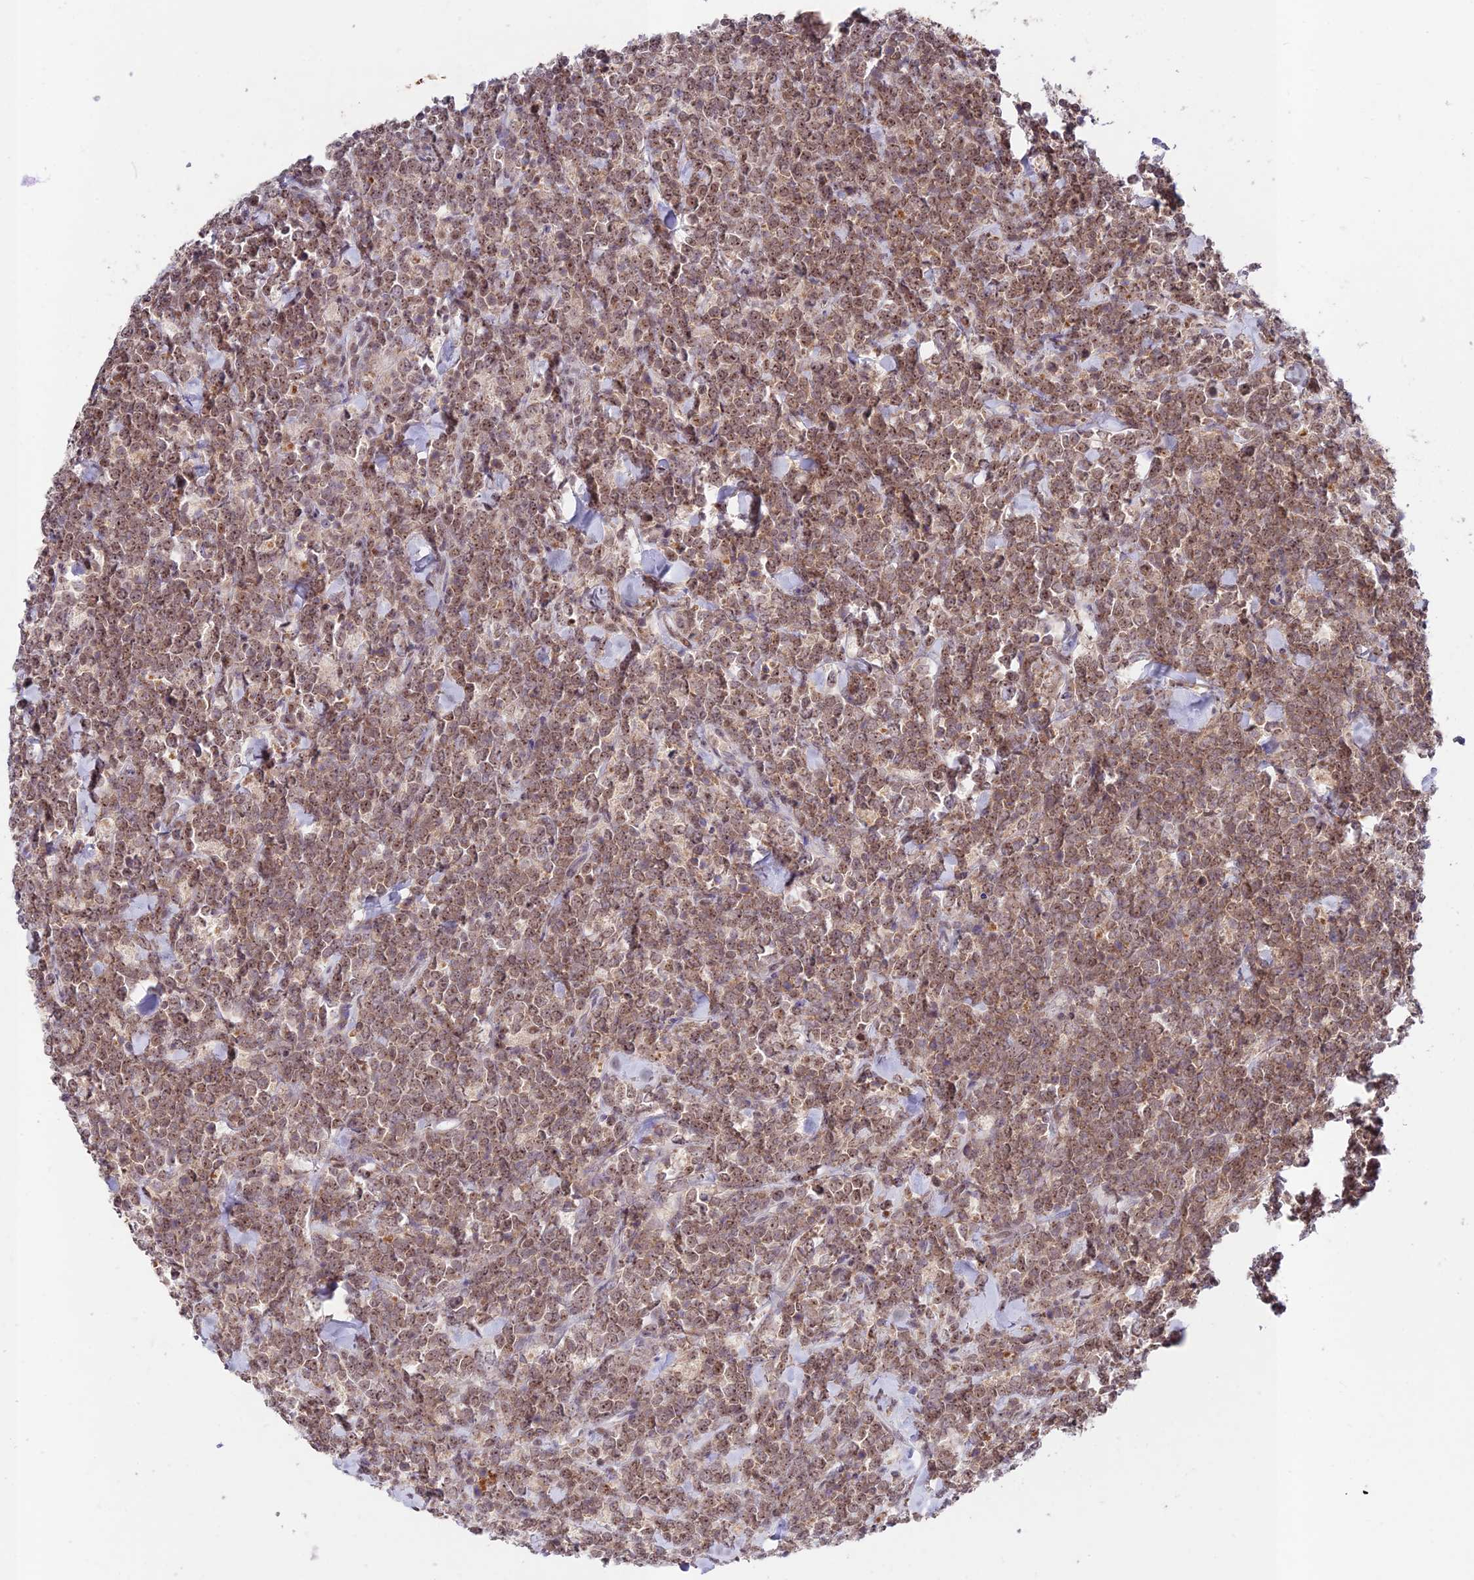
{"staining": {"intensity": "moderate", "quantity": ">75%", "location": "nuclear"}, "tissue": "lymphoma", "cell_type": "Tumor cells", "image_type": "cancer", "snomed": [{"axis": "morphology", "description": "Malignant lymphoma, non-Hodgkin's type, High grade"}, {"axis": "topography", "description": "Small intestine"}], "caption": "A histopathology image of human malignant lymphoma, non-Hodgkin's type (high-grade) stained for a protein displays moderate nuclear brown staining in tumor cells. (DAB IHC with brightfield microscopy, high magnification).", "gene": "RAVER1", "patient": {"sex": "male", "age": 8}}